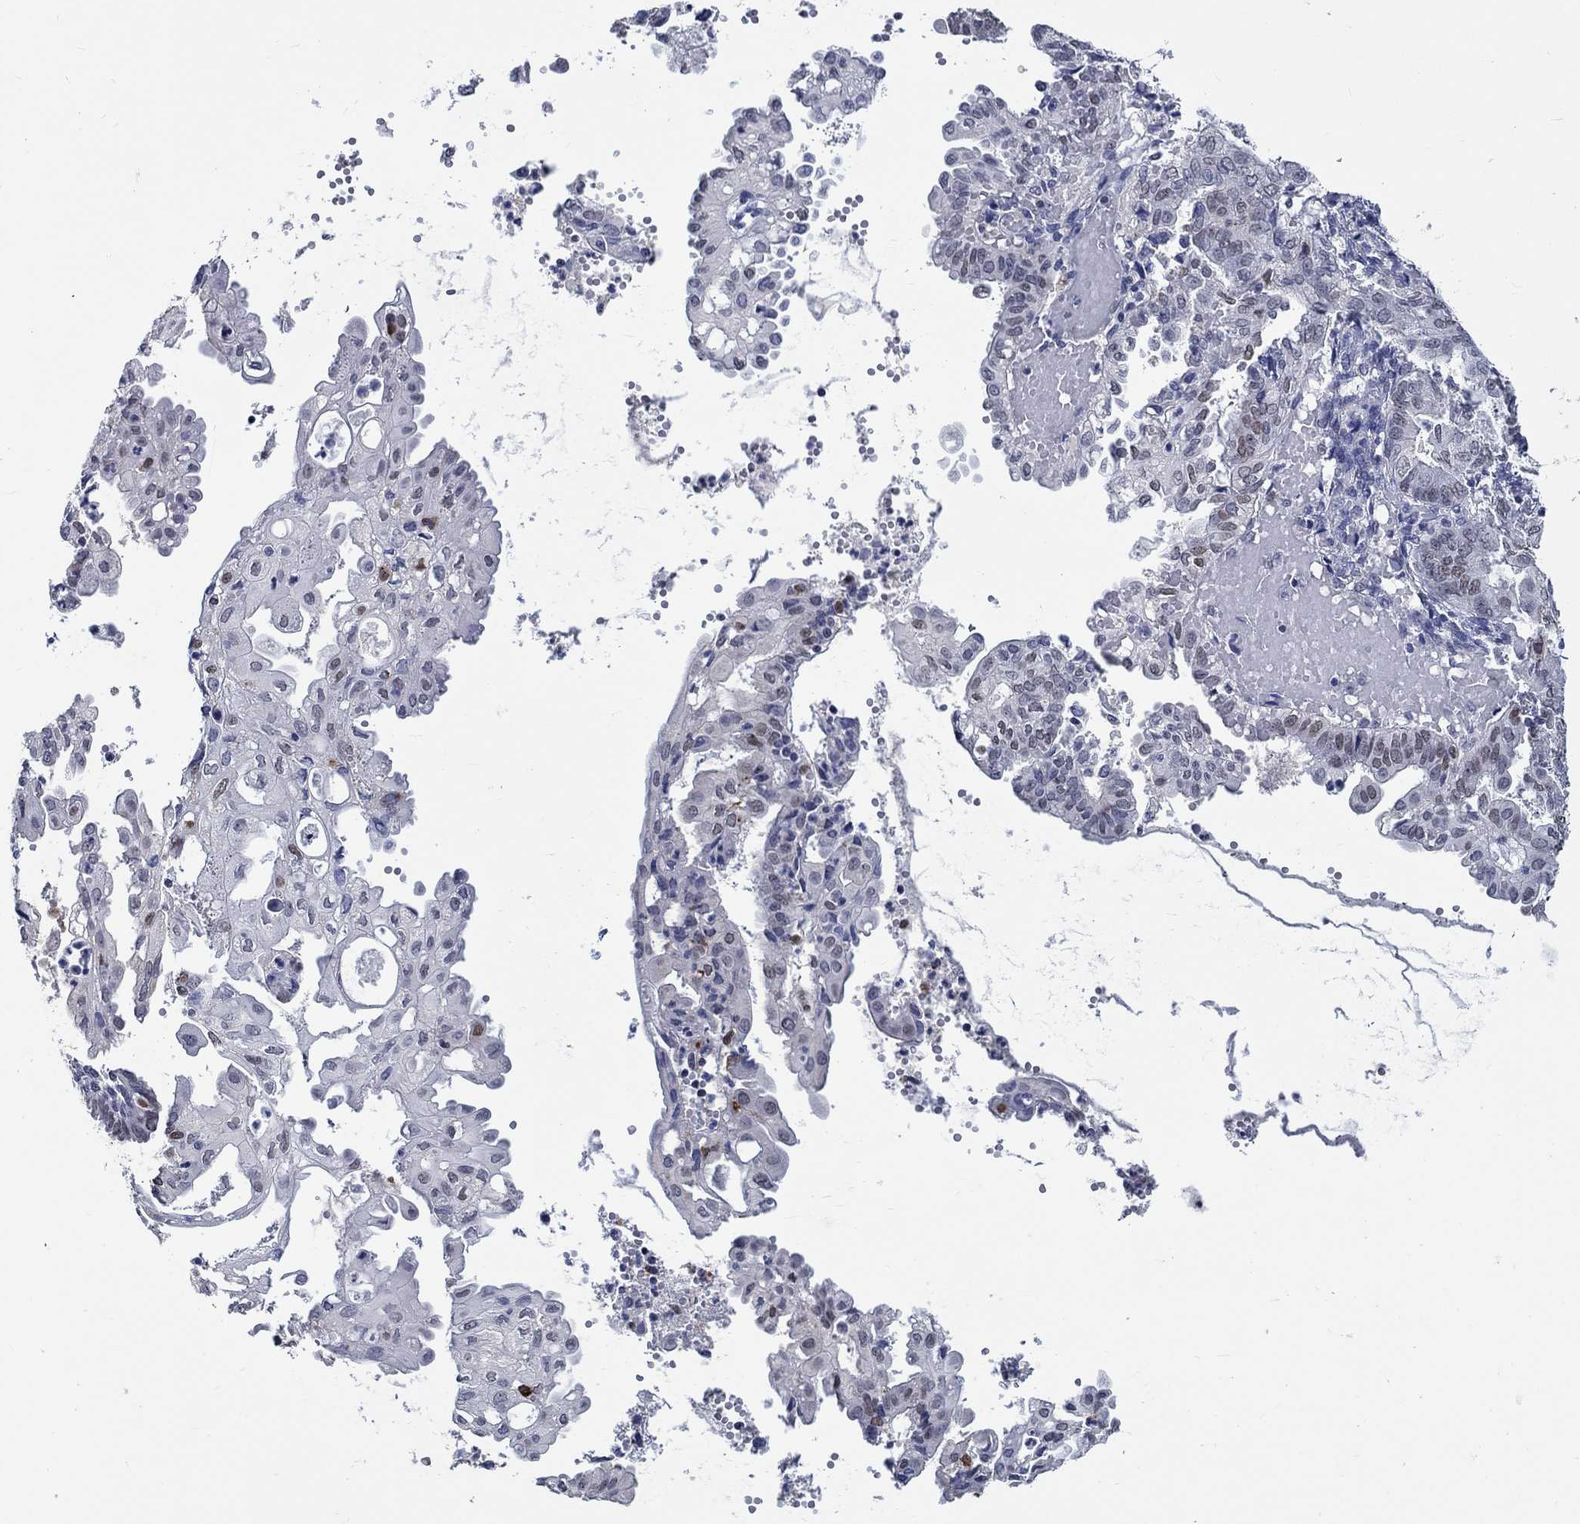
{"staining": {"intensity": "negative", "quantity": "none", "location": "none"}, "tissue": "endometrial cancer", "cell_type": "Tumor cells", "image_type": "cancer", "snomed": [{"axis": "morphology", "description": "Adenocarcinoma, NOS"}, {"axis": "topography", "description": "Endometrium"}], "caption": "Tumor cells are negative for protein expression in human endometrial cancer.", "gene": "GATA2", "patient": {"sex": "female", "age": 68}}